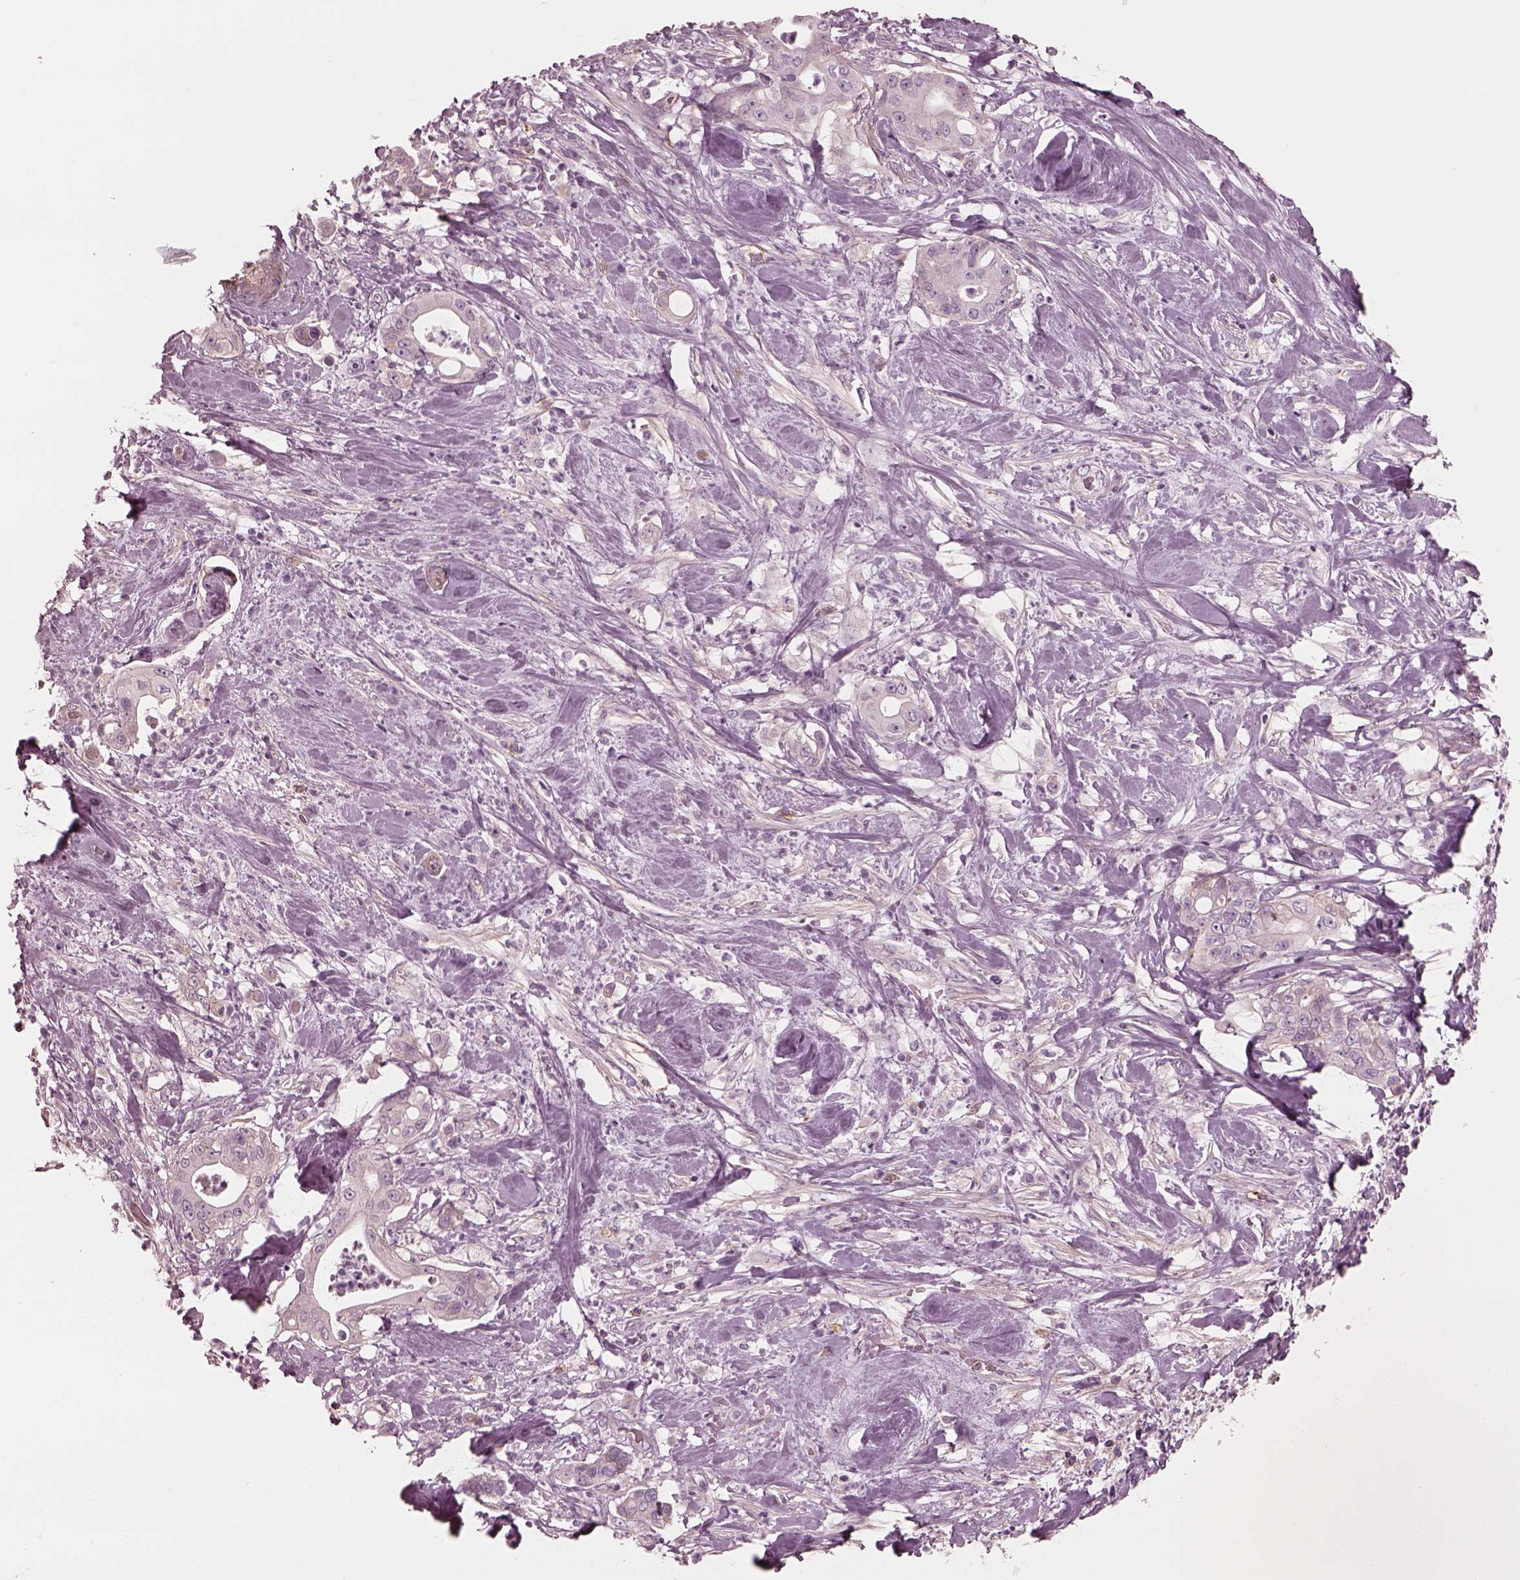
{"staining": {"intensity": "strong", "quantity": "<25%", "location": "cytoplasmic/membranous"}, "tissue": "pancreatic cancer", "cell_type": "Tumor cells", "image_type": "cancer", "snomed": [{"axis": "morphology", "description": "Adenocarcinoma, NOS"}, {"axis": "topography", "description": "Pancreas"}], "caption": "A medium amount of strong cytoplasmic/membranous positivity is appreciated in approximately <25% of tumor cells in pancreatic cancer (adenocarcinoma) tissue.", "gene": "ELAPOR1", "patient": {"sex": "male", "age": 71}}